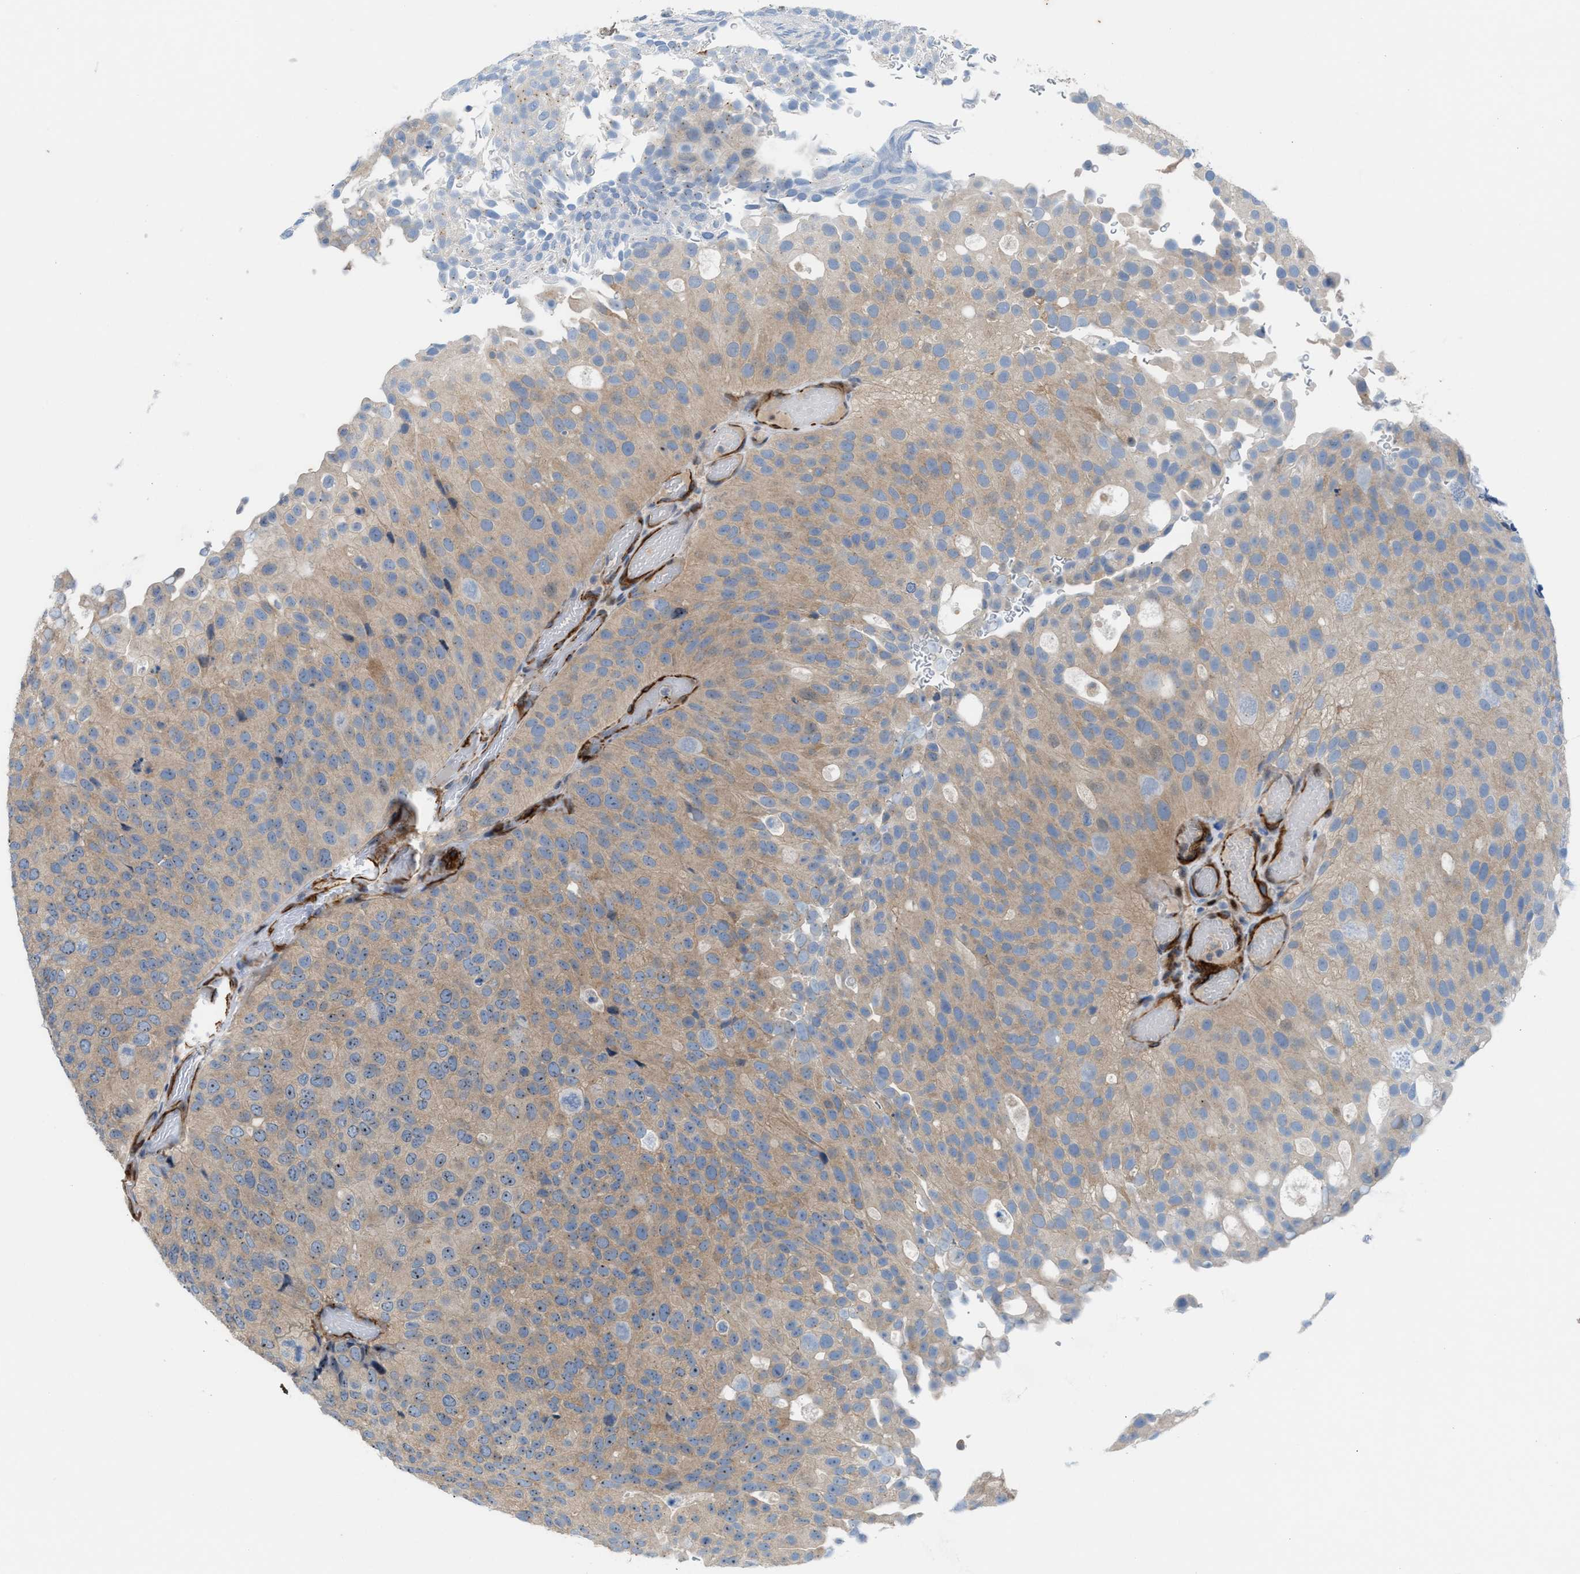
{"staining": {"intensity": "weak", "quantity": ">75%", "location": "cytoplasmic/membranous,nuclear"}, "tissue": "urothelial cancer", "cell_type": "Tumor cells", "image_type": "cancer", "snomed": [{"axis": "morphology", "description": "Urothelial carcinoma, Low grade"}, {"axis": "topography", "description": "Urinary bladder"}], "caption": "Tumor cells display weak cytoplasmic/membranous and nuclear positivity in approximately >75% of cells in low-grade urothelial carcinoma. (Brightfield microscopy of DAB IHC at high magnification).", "gene": "NQO2", "patient": {"sex": "male", "age": 78}}